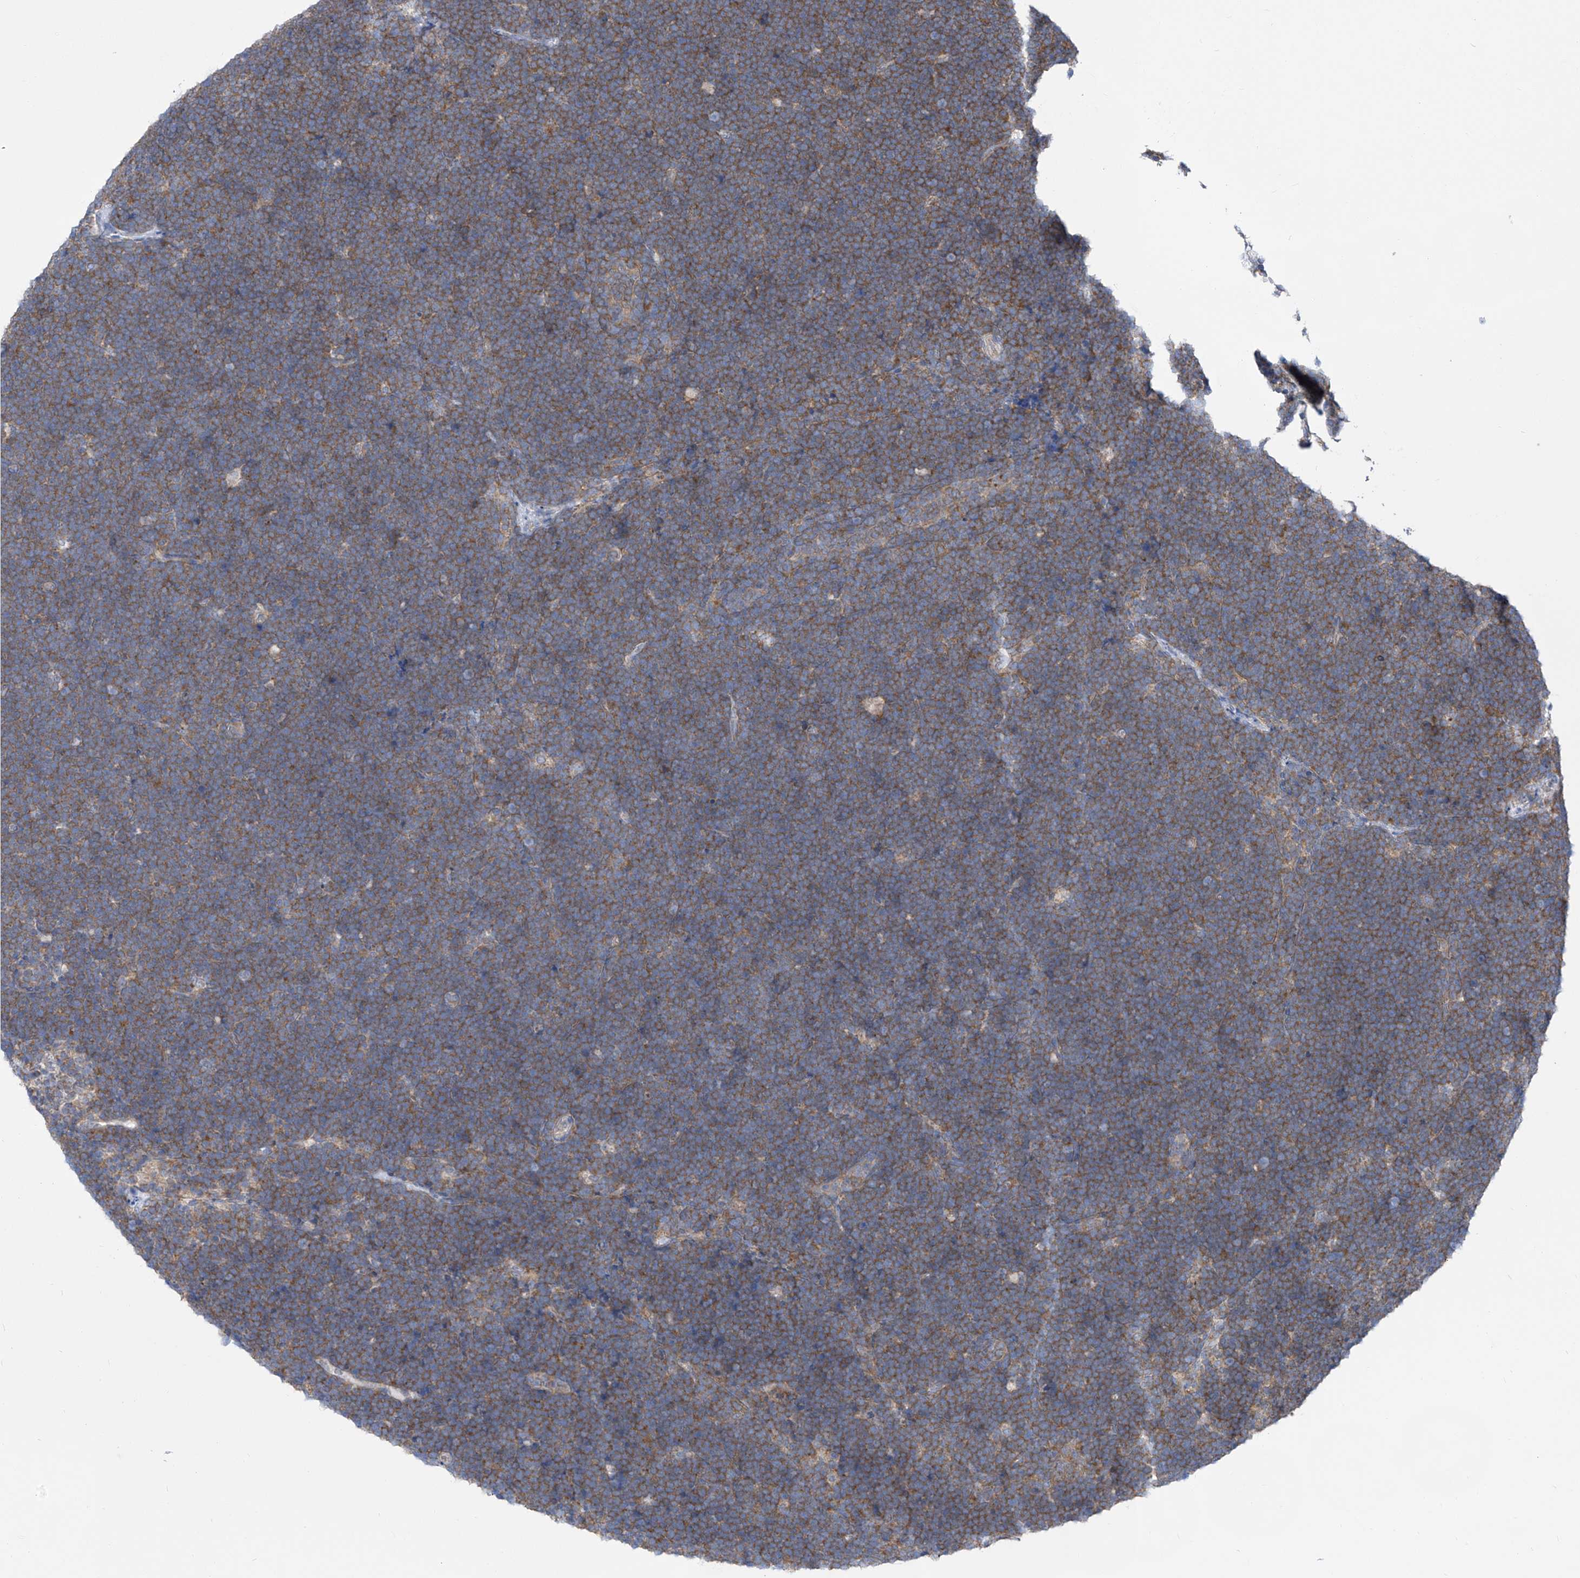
{"staining": {"intensity": "moderate", "quantity": "25%-75%", "location": "cytoplasmic/membranous"}, "tissue": "lymphoma", "cell_type": "Tumor cells", "image_type": "cancer", "snomed": [{"axis": "morphology", "description": "Malignant lymphoma, non-Hodgkin's type, High grade"}, {"axis": "topography", "description": "Lymph node"}], "caption": "Immunohistochemical staining of malignant lymphoma, non-Hodgkin's type (high-grade) demonstrates moderate cytoplasmic/membranous protein positivity in approximately 25%-75% of tumor cells. The protein of interest is stained brown, and the nuclei are stained in blue (DAB (3,3'-diaminobenzidine) IHC with brightfield microscopy, high magnification).", "gene": "EIF3M", "patient": {"sex": "male", "age": 13}}